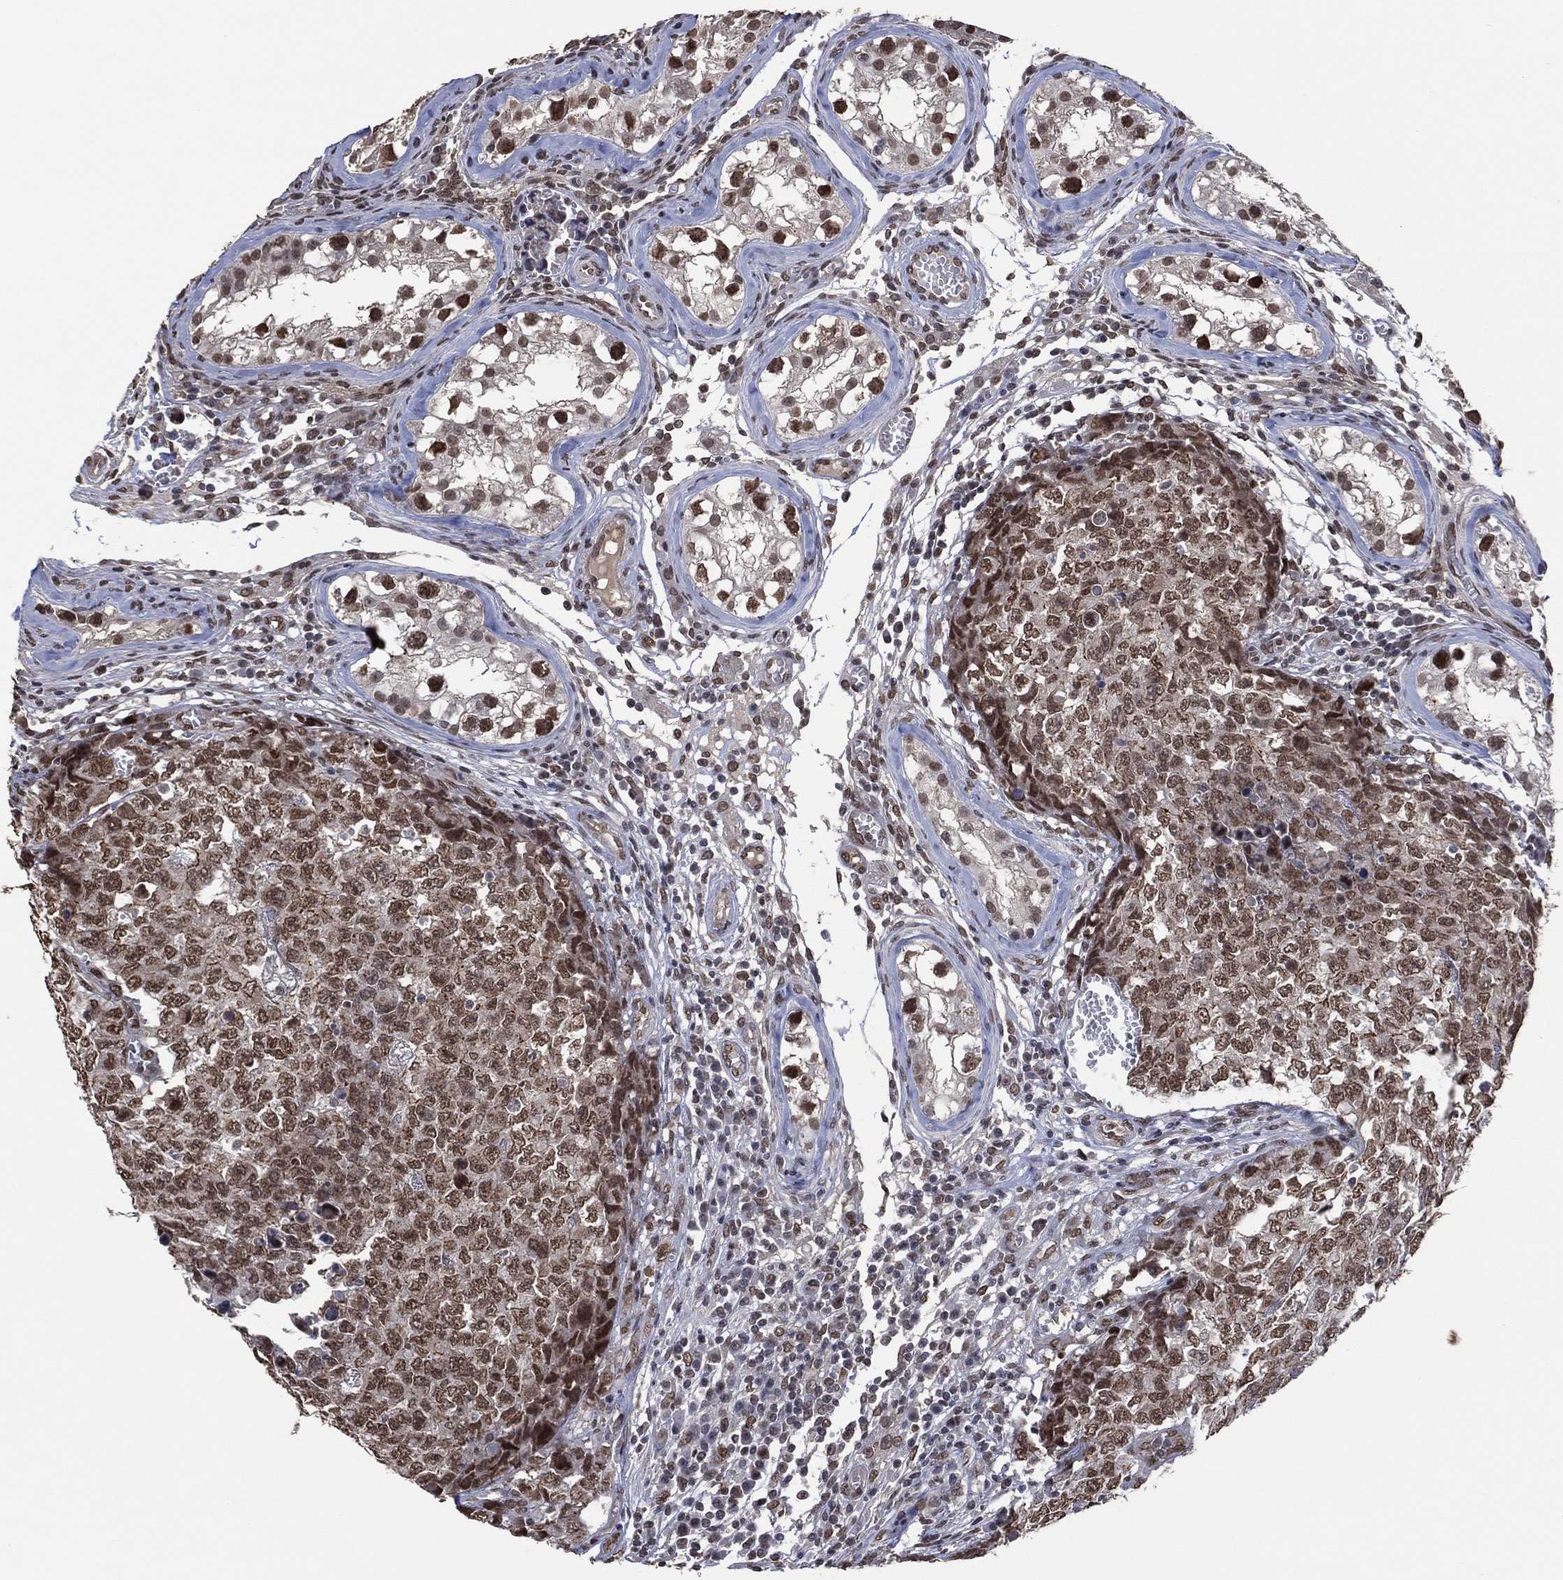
{"staining": {"intensity": "weak", "quantity": ">75%", "location": "nuclear"}, "tissue": "testis cancer", "cell_type": "Tumor cells", "image_type": "cancer", "snomed": [{"axis": "morphology", "description": "Carcinoma, Embryonal, NOS"}, {"axis": "topography", "description": "Testis"}], "caption": "IHC image of neoplastic tissue: human embryonal carcinoma (testis) stained using immunohistochemistry (IHC) displays low levels of weak protein expression localized specifically in the nuclear of tumor cells, appearing as a nuclear brown color.", "gene": "EHMT1", "patient": {"sex": "male", "age": 23}}